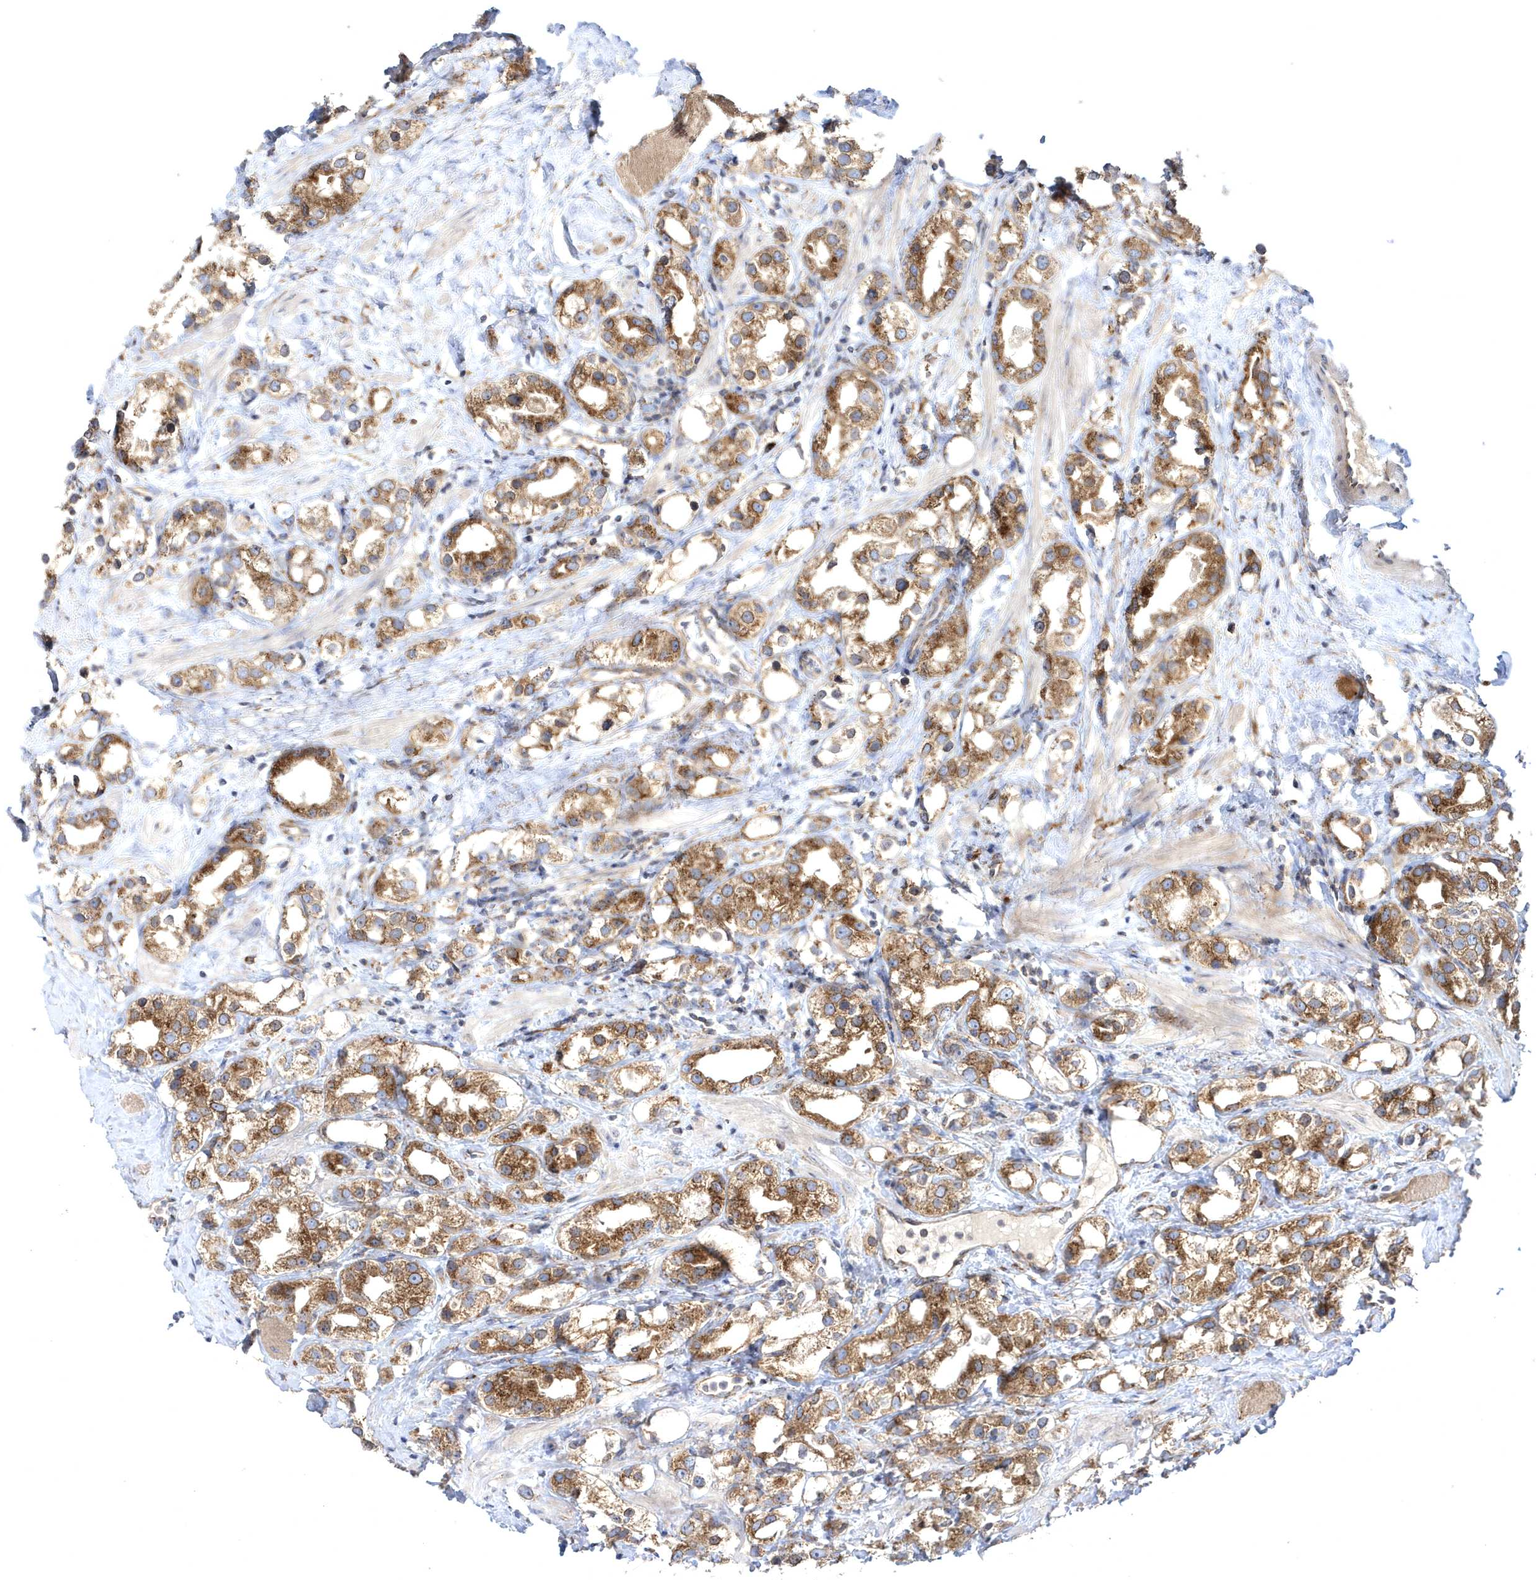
{"staining": {"intensity": "moderate", "quantity": ">75%", "location": "cytoplasmic/membranous"}, "tissue": "prostate cancer", "cell_type": "Tumor cells", "image_type": "cancer", "snomed": [{"axis": "morphology", "description": "Adenocarcinoma, NOS"}, {"axis": "topography", "description": "Prostate"}], "caption": "Approximately >75% of tumor cells in adenocarcinoma (prostate) demonstrate moderate cytoplasmic/membranous protein expression as visualized by brown immunohistochemical staining.", "gene": "COPB2", "patient": {"sex": "male", "age": 79}}